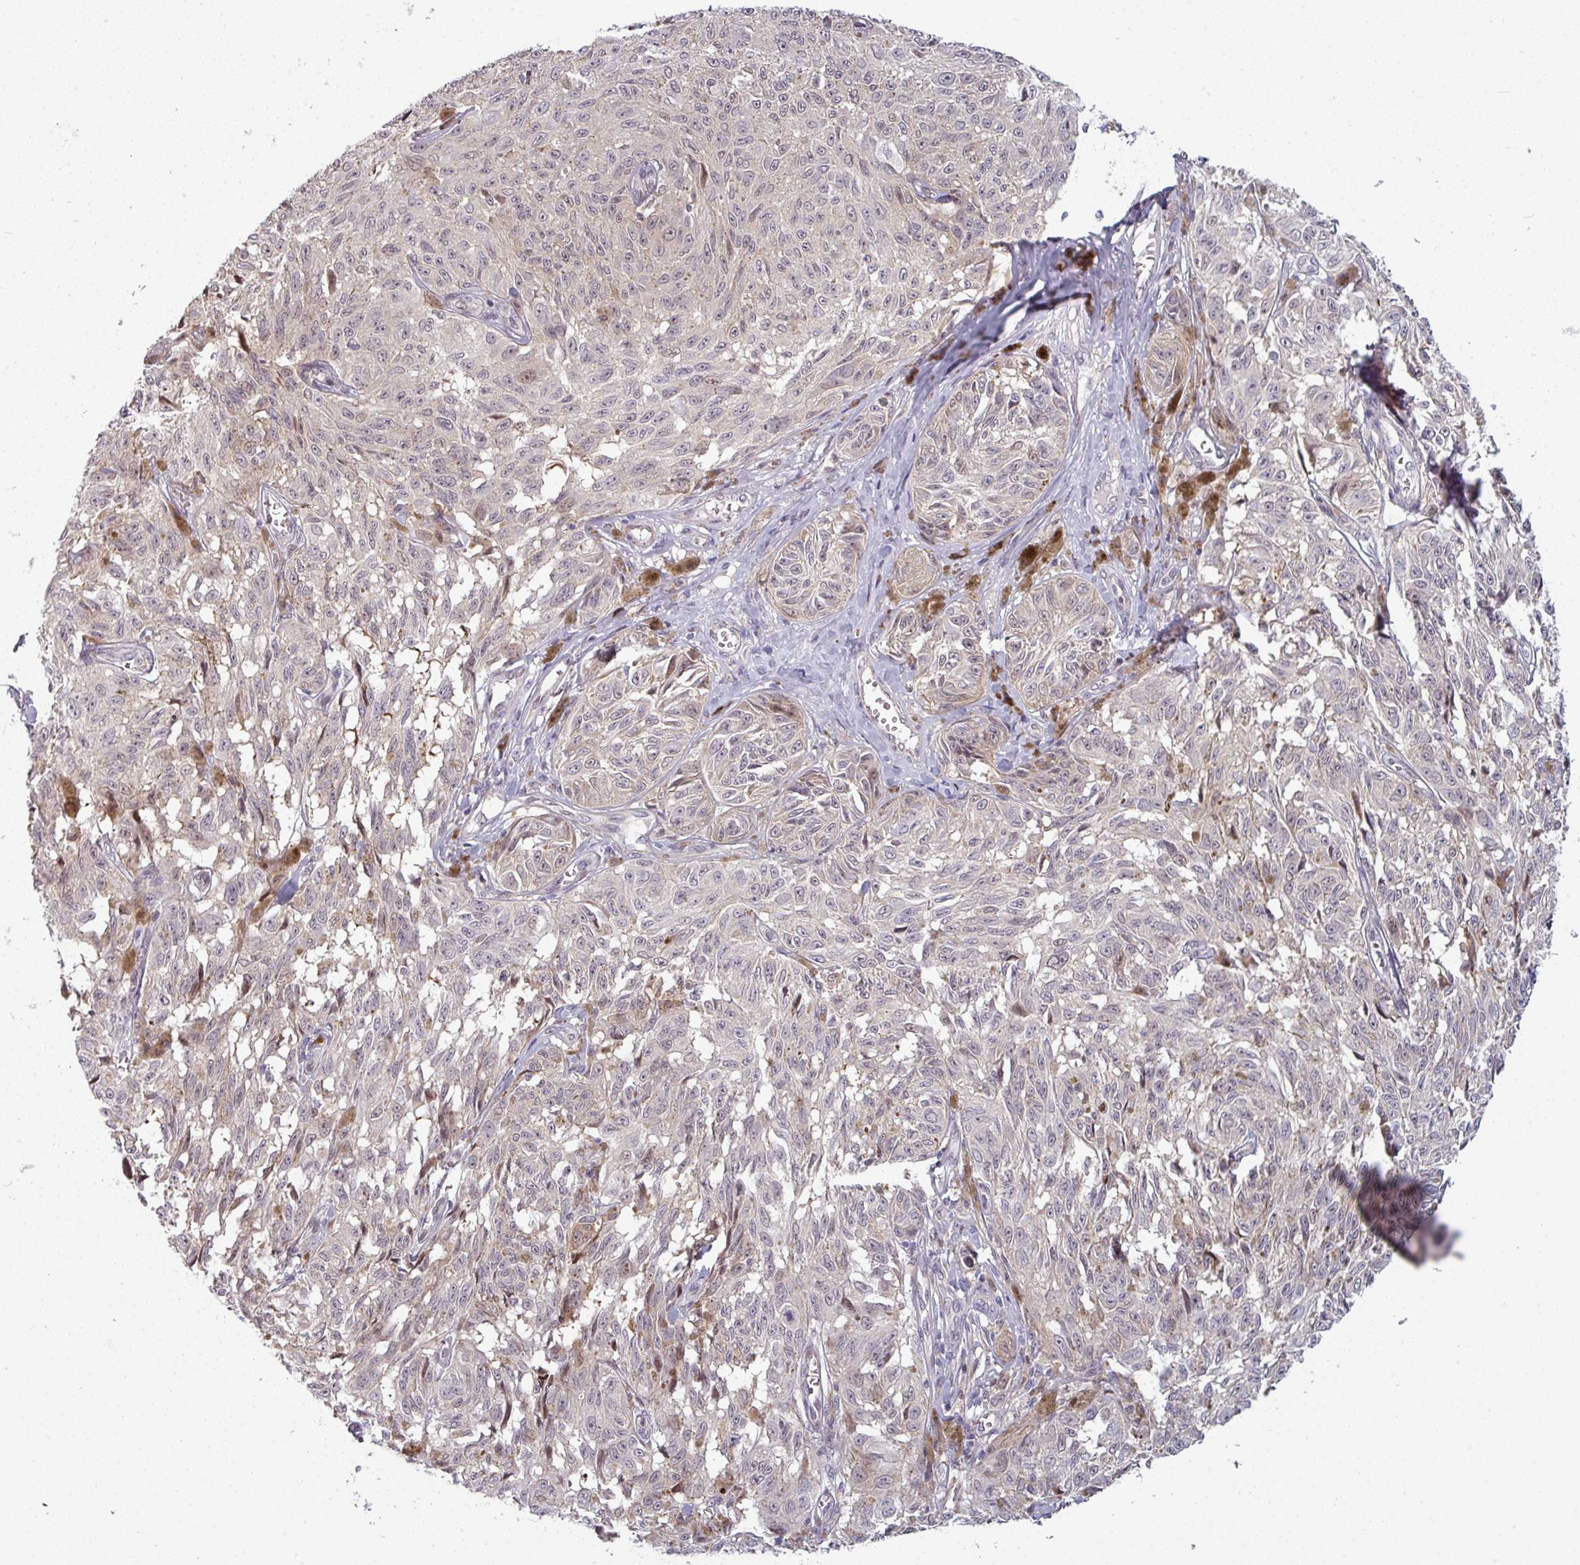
{"staining": {"intensity": "negative", "quantity": "none", "location": "none"}, "tissue": "melanoma", "cell_type": "Tumor cells", "image_type": "cancer", "snomed": [{"axis": "morphology", "description": "Malignant melanoma, NOS"}, {"axis": "topography", "description": "Skin"}], "caption": "Image shows no significant protein positivity in tumor cells of melanoma.", "gene": "PRAMEF12", "patient": {"sex": "male", "age": 68}}